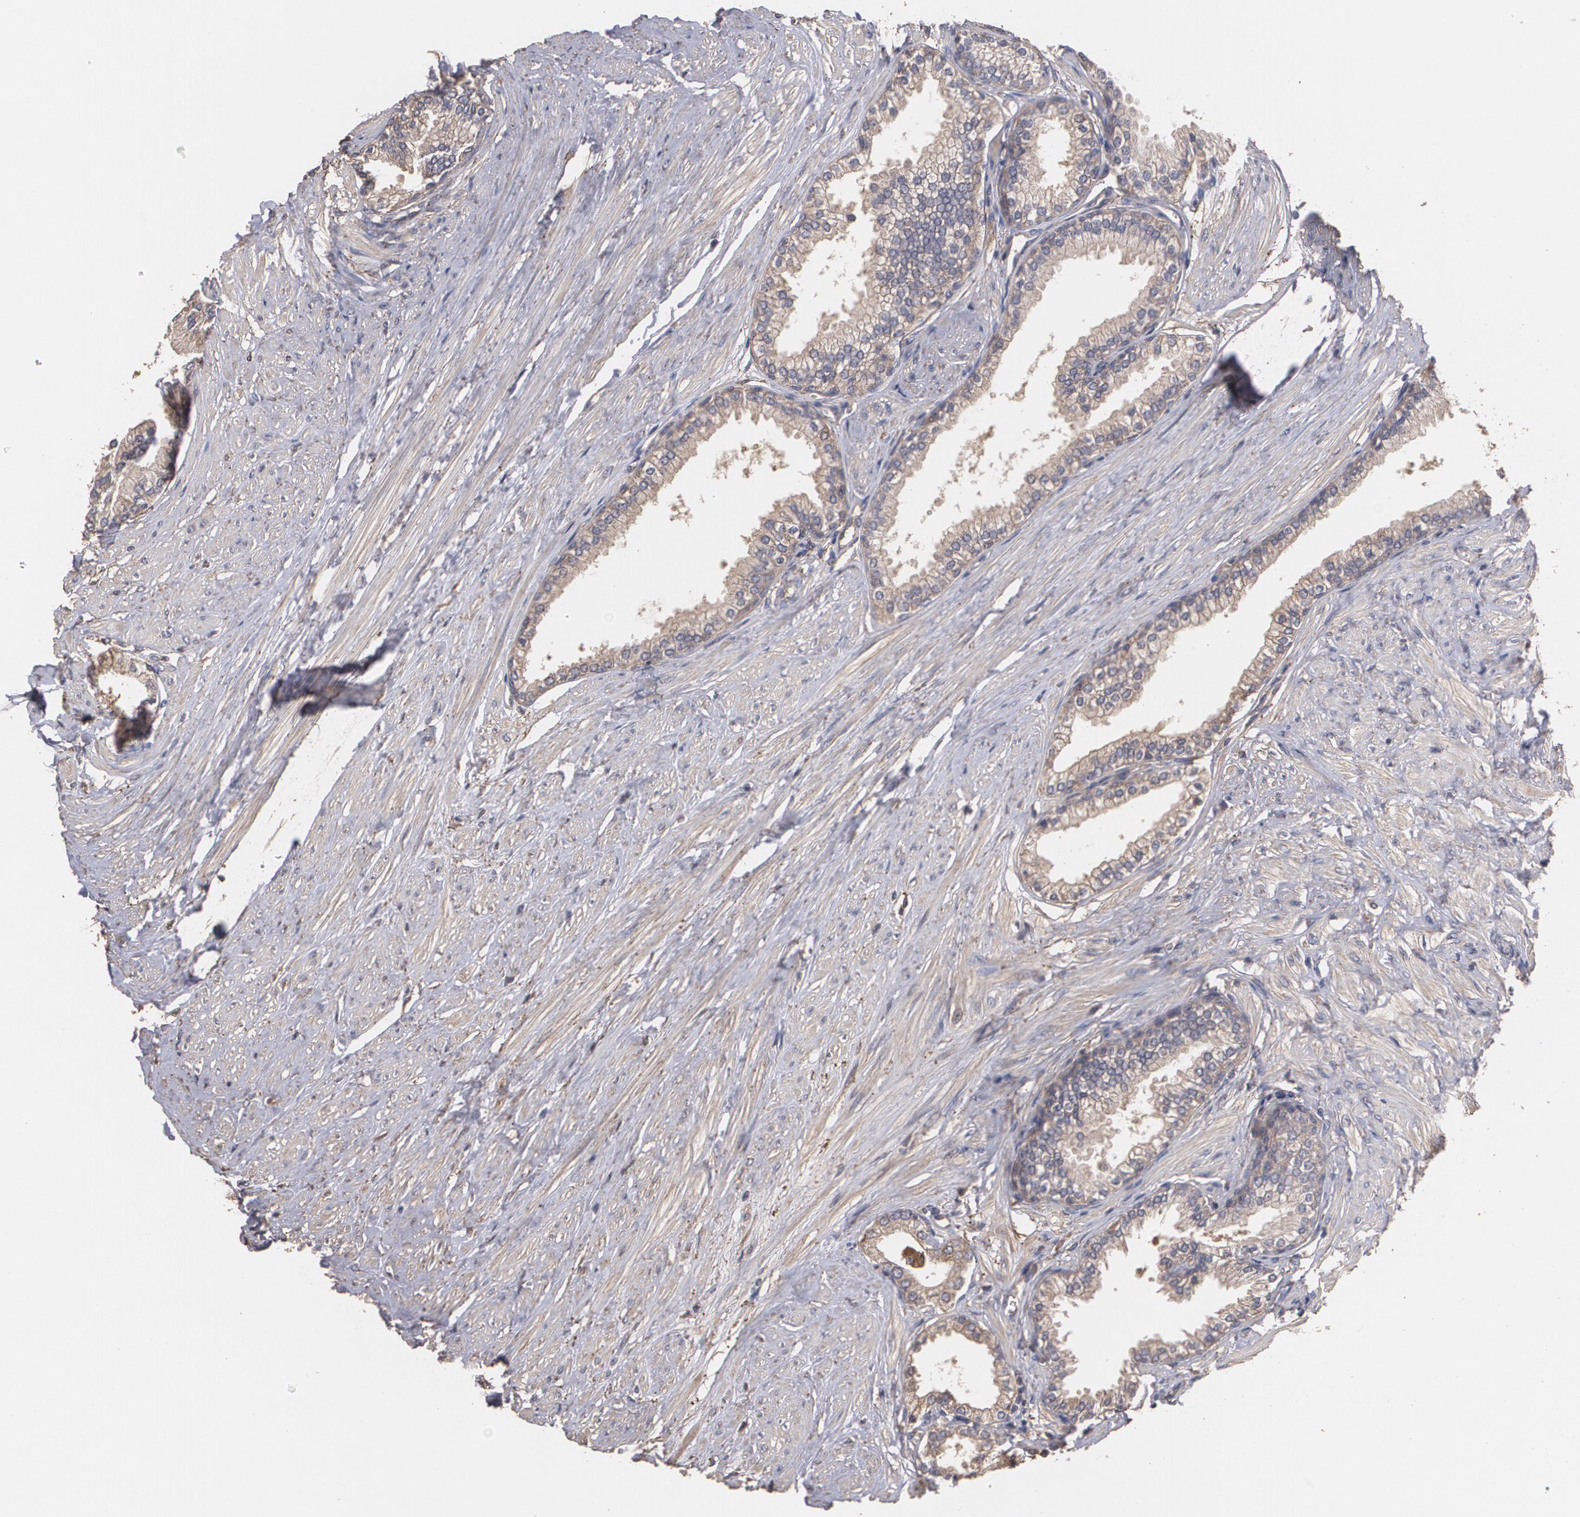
{"staining": {"intensity": "weak", "quantity": ">75%", "location": "cytoplasmic/membranous"}, "tissue": "prostate", "cell_type": "Glandular cells", "image_type": "normal", "snomed": [{"axis": "morphology", "description": "Normal tissue, NOS"}, {"axis": "topography", "description": "Prostate"}], "caption": "Protein staining displays weak cytoplasmic/membranous expression in approximately >75% of glandular cells in unremarkable prostate.", "gene": "PON1", "patient": {"sex": "male", "age": 64}}